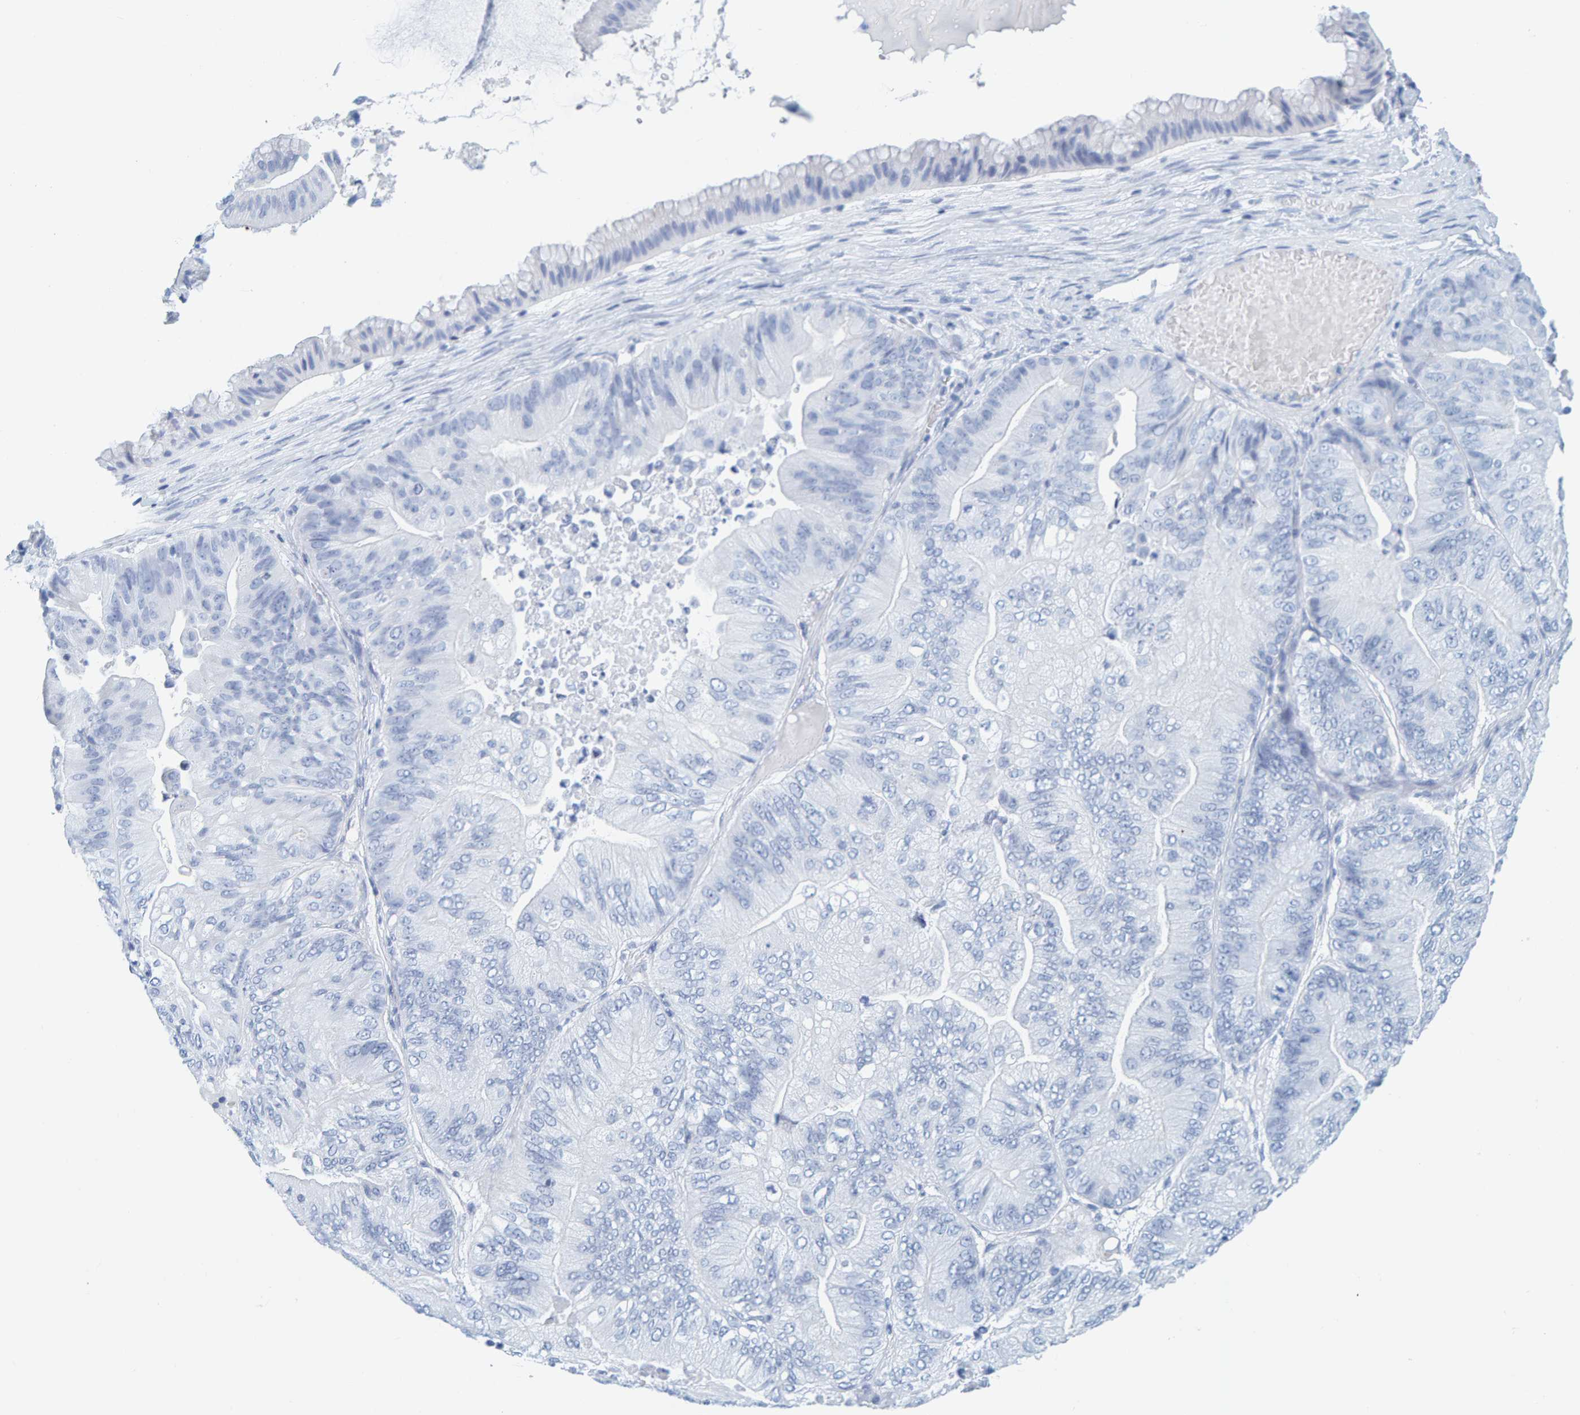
{"staining": {"intensity": "negative", "quantity": "none", "location": "none"}, "tissue": "ovarian cancer", "cell_type": "Tumor cells", "image_type": "cancer", "snomed": [{"axis": "morphology", "description": "Cystadenocarcinoma, mucinous, NOS"}, {"axis": "topography", "description": "Ovary"}], "caption": "High power microscopy photomicrograph of an IHC image of ovarian mucinous cystadenocarcinoma, revealing no significant staining in tumor cells.", "gene": "SFTPC", "patient": {"sex": "female", "age": 61}}